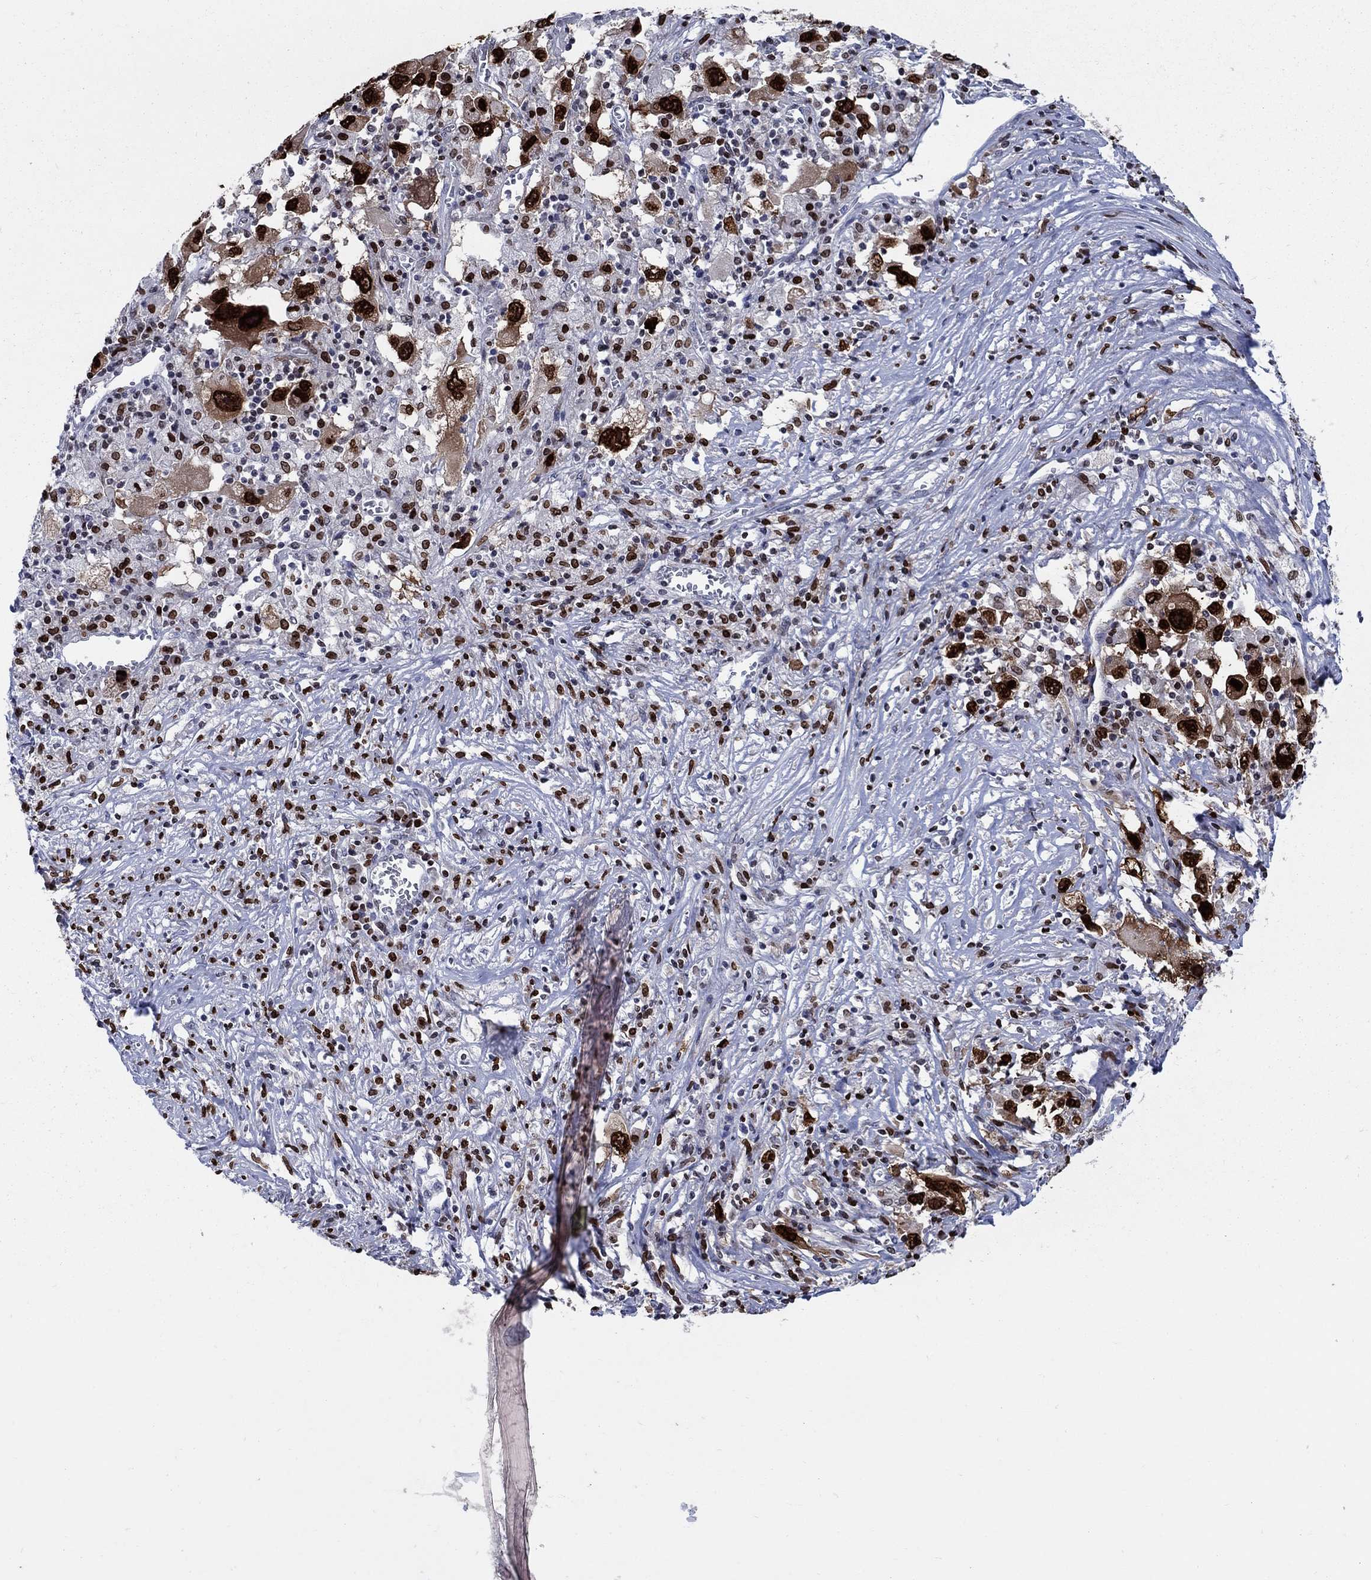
{"staining": {"intensity": "strong", "quantity": ">75%", "location": "nuclear"}, "tissue": "melanoma", "cell_type": "Tumor cells", "image_type": "cancer", "snomed": [{"axis": "morphology", "description": "Malignant melanoma, Metastatic site"}, {"axis": "topography", "description": "Soft tissue"}], "caption": "DAB (3,3'-diaminobenzidine) immunohistochemical staining of malignant melanoma (metastatic site) exhibits strong nuclear protein expression in about >75% of tumor cells.", "gene": "HMGA1", "patient": {"sex": "male", "age": 50}}